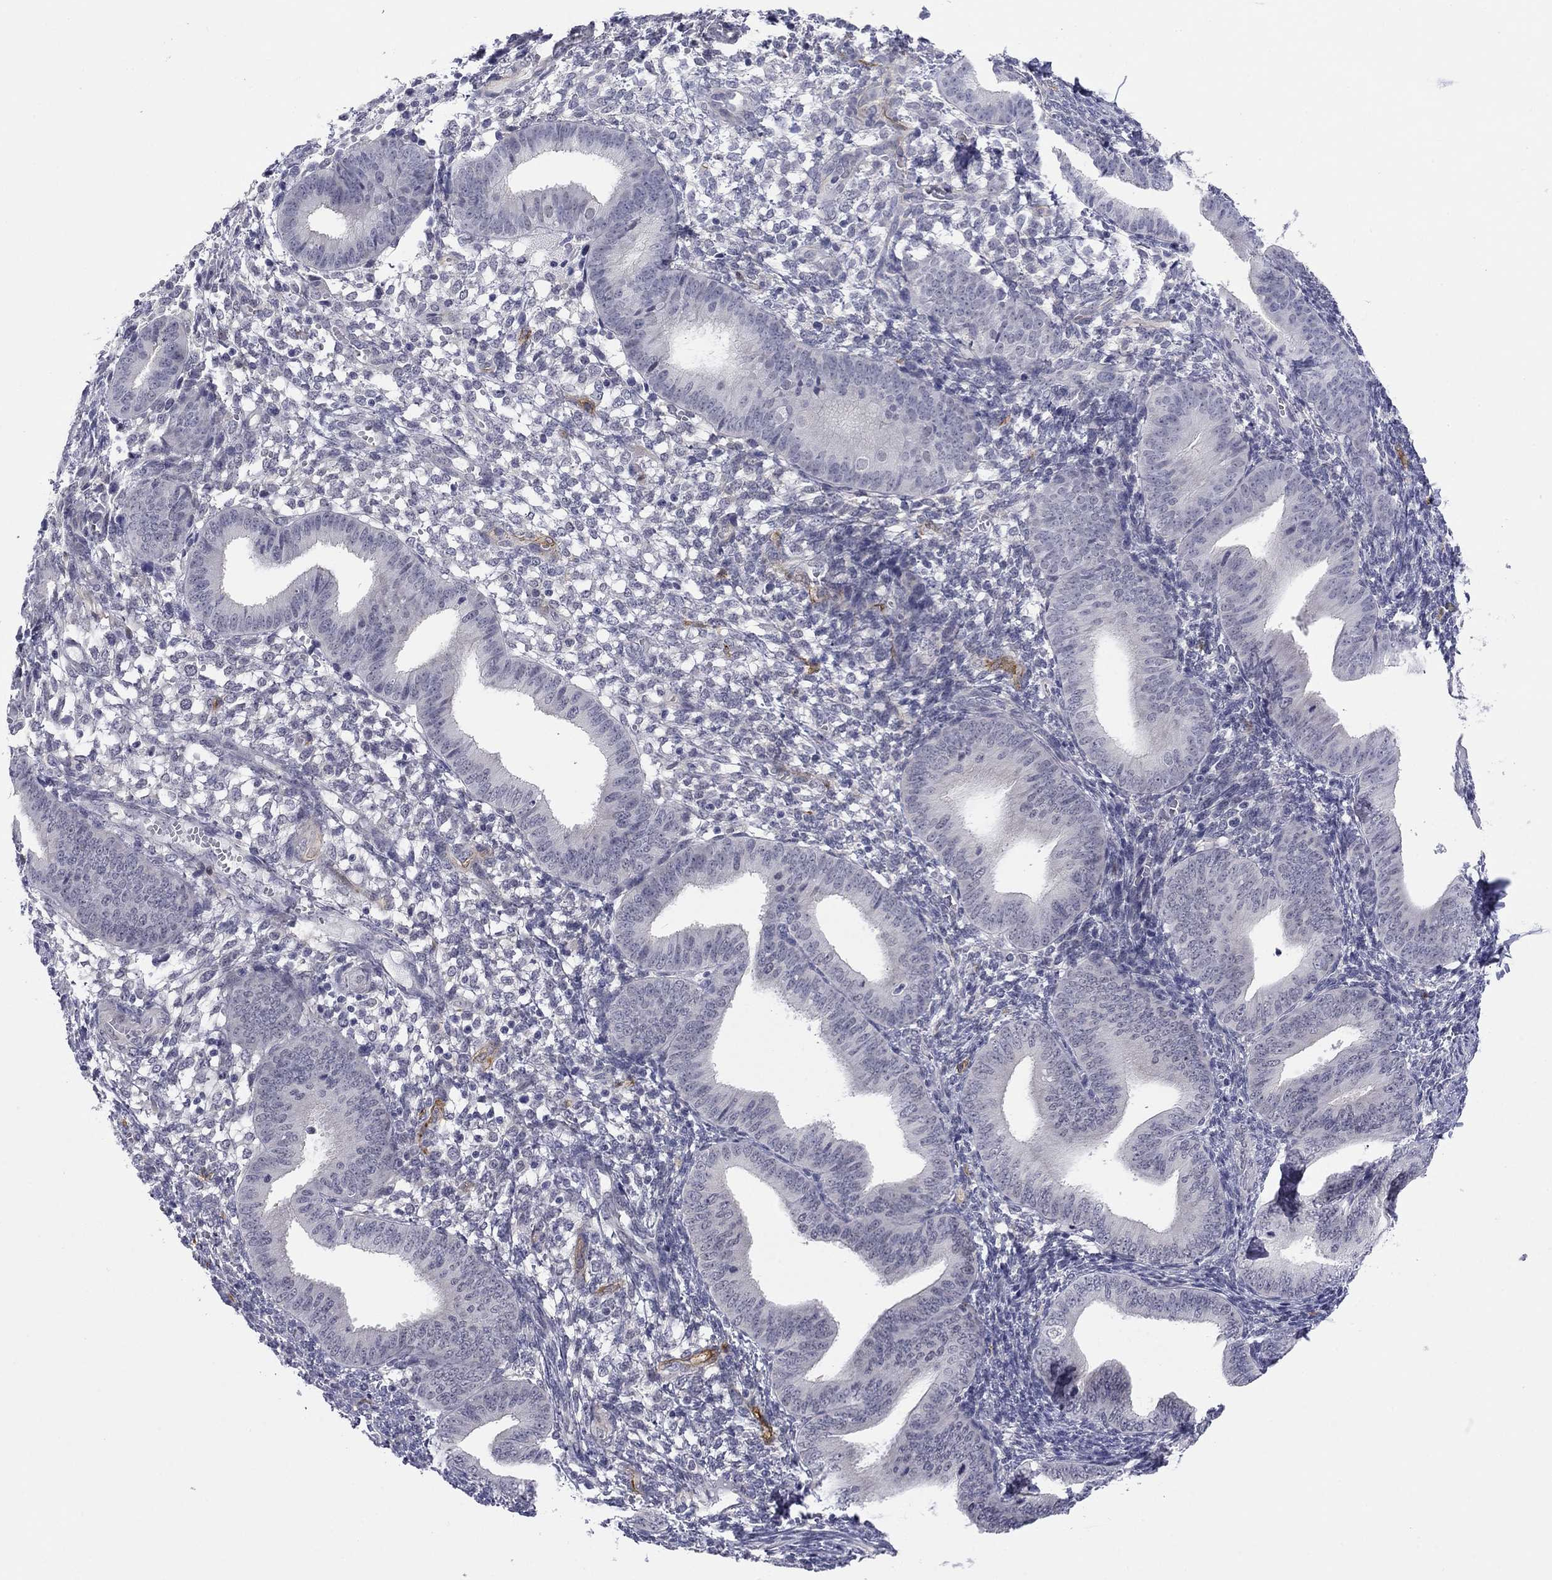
{"staining": {"intensity": "moderate", "quantity": "<25%", "location": "cytoplasmic/membranous"}, "tissue": "endometrium", "cell_type": "Cells in endometrial stroma", "image_type": "normal", "snomed": [{"axis": "morphology", "description": "Normal tissue, NOS"}, {"axis": "topography", "description": "Endometrium"}], "caption": "Protein staining of normal endometrium shows moderate cytoplasmic/membranous expression in about <25% of cells in endometrial stroma. (DAB IHC, brown staining for protein, blue staining for nuclei).", "gene": "TIGD4", "patient": {"sex": "female", "age": 39}}